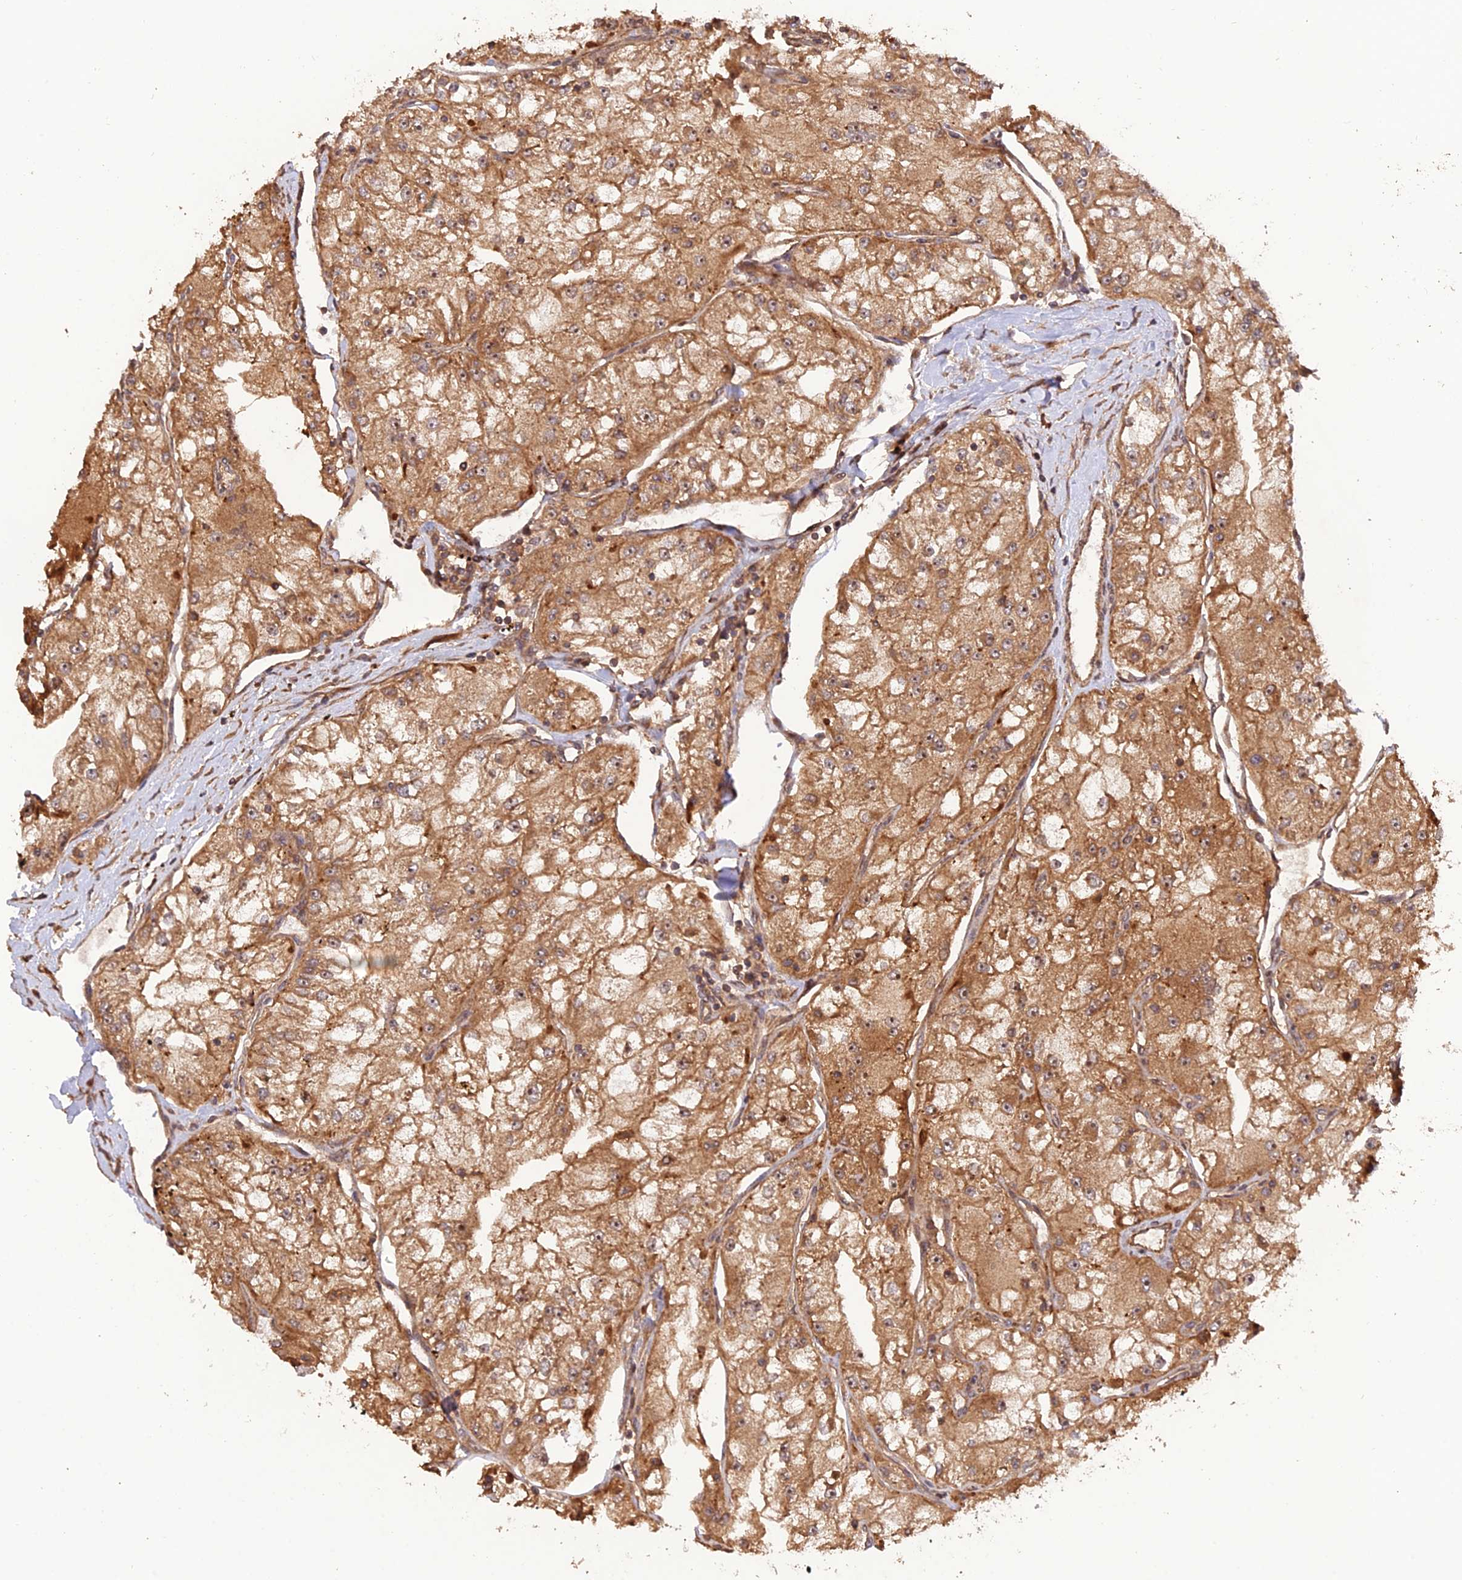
{"staining": {"intensity": "moderate", "quantity": ">75%", "location": "cytoplasmic/membranous"}, "tissue": "renal cancer", "cell_type": "Tumor cells", "image_type": "cancer", "snomed": [{"axis": "morphology", "description": "Adenocarcinoma, NOS"}, {"axis": "topography", "description": "Kidney"}], "caption": "The micrograph reveals staining of renal cancer, revealing moderate cytoplasmic/membranous protein expression (brown color) within tumor cells.", "gene": "CREBL2", "patient": {"sex": "female", "age": 72}}